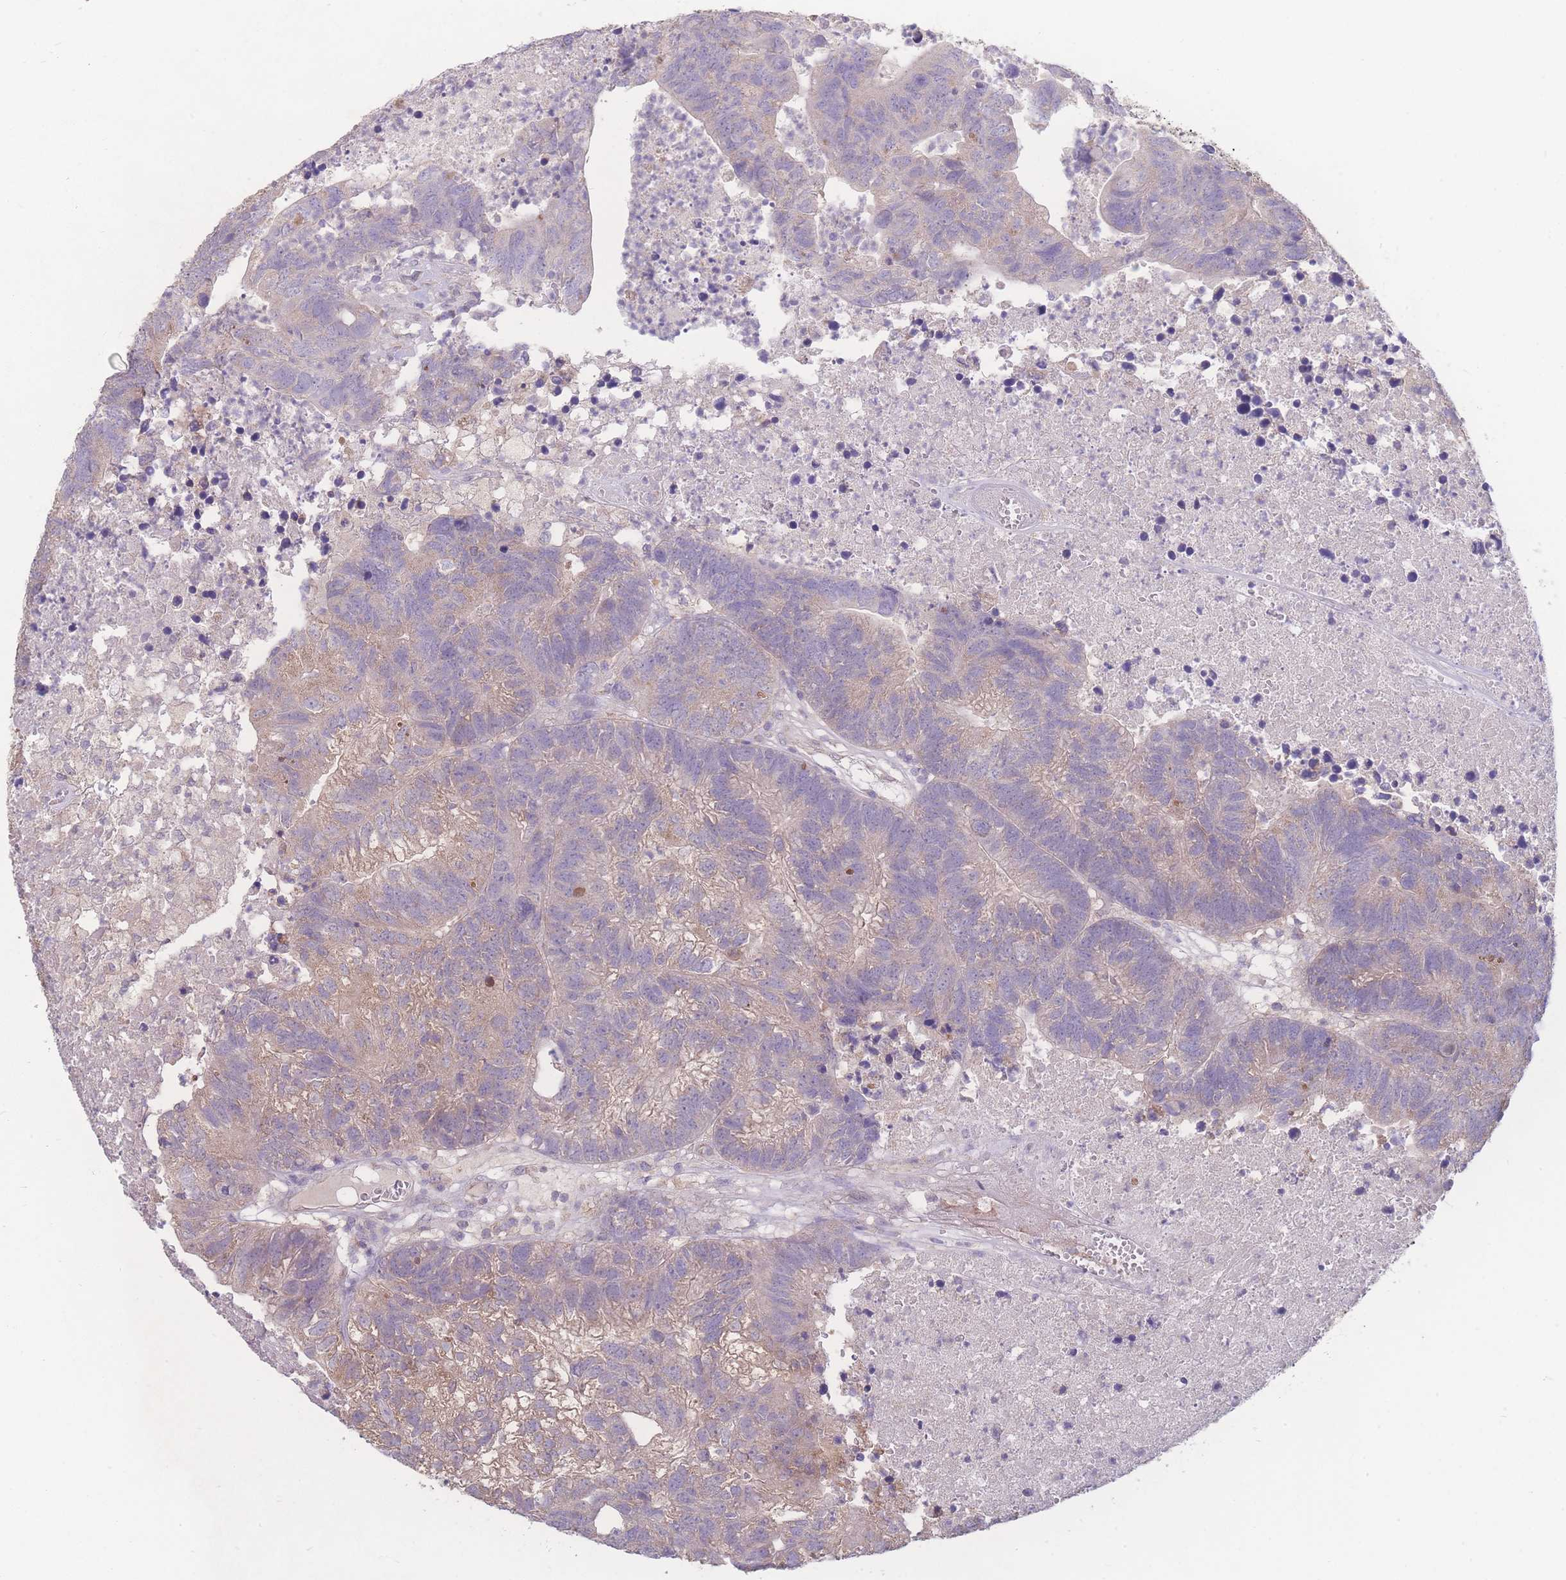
{"staining": {"intensity": "weak", "quantity": ">75%", "location": "cytoplasmic/membranous"}, "tissue": "colorectal cancer", "cell_type": "Tumor cells", "image_type": "cancer", "snomed": [{"axis": "morphology", "description": "Adenocarcinoma, NOS"}, {"axis": "topography", "description": "Colon"}], "caption": "High-magnification brightfield microscopy of colorectal cancer (adenocarcinoma) stained with DAB (3,3'-diaminobenzidine) (brown) and counterstained with hematoxylin (blue). tumor cells exhibit weak cytoplasmic/membranous positivity is identified in about>75% of cells.", "gene": "GIPR", "patient": {"sex": "female", "age": 48}}